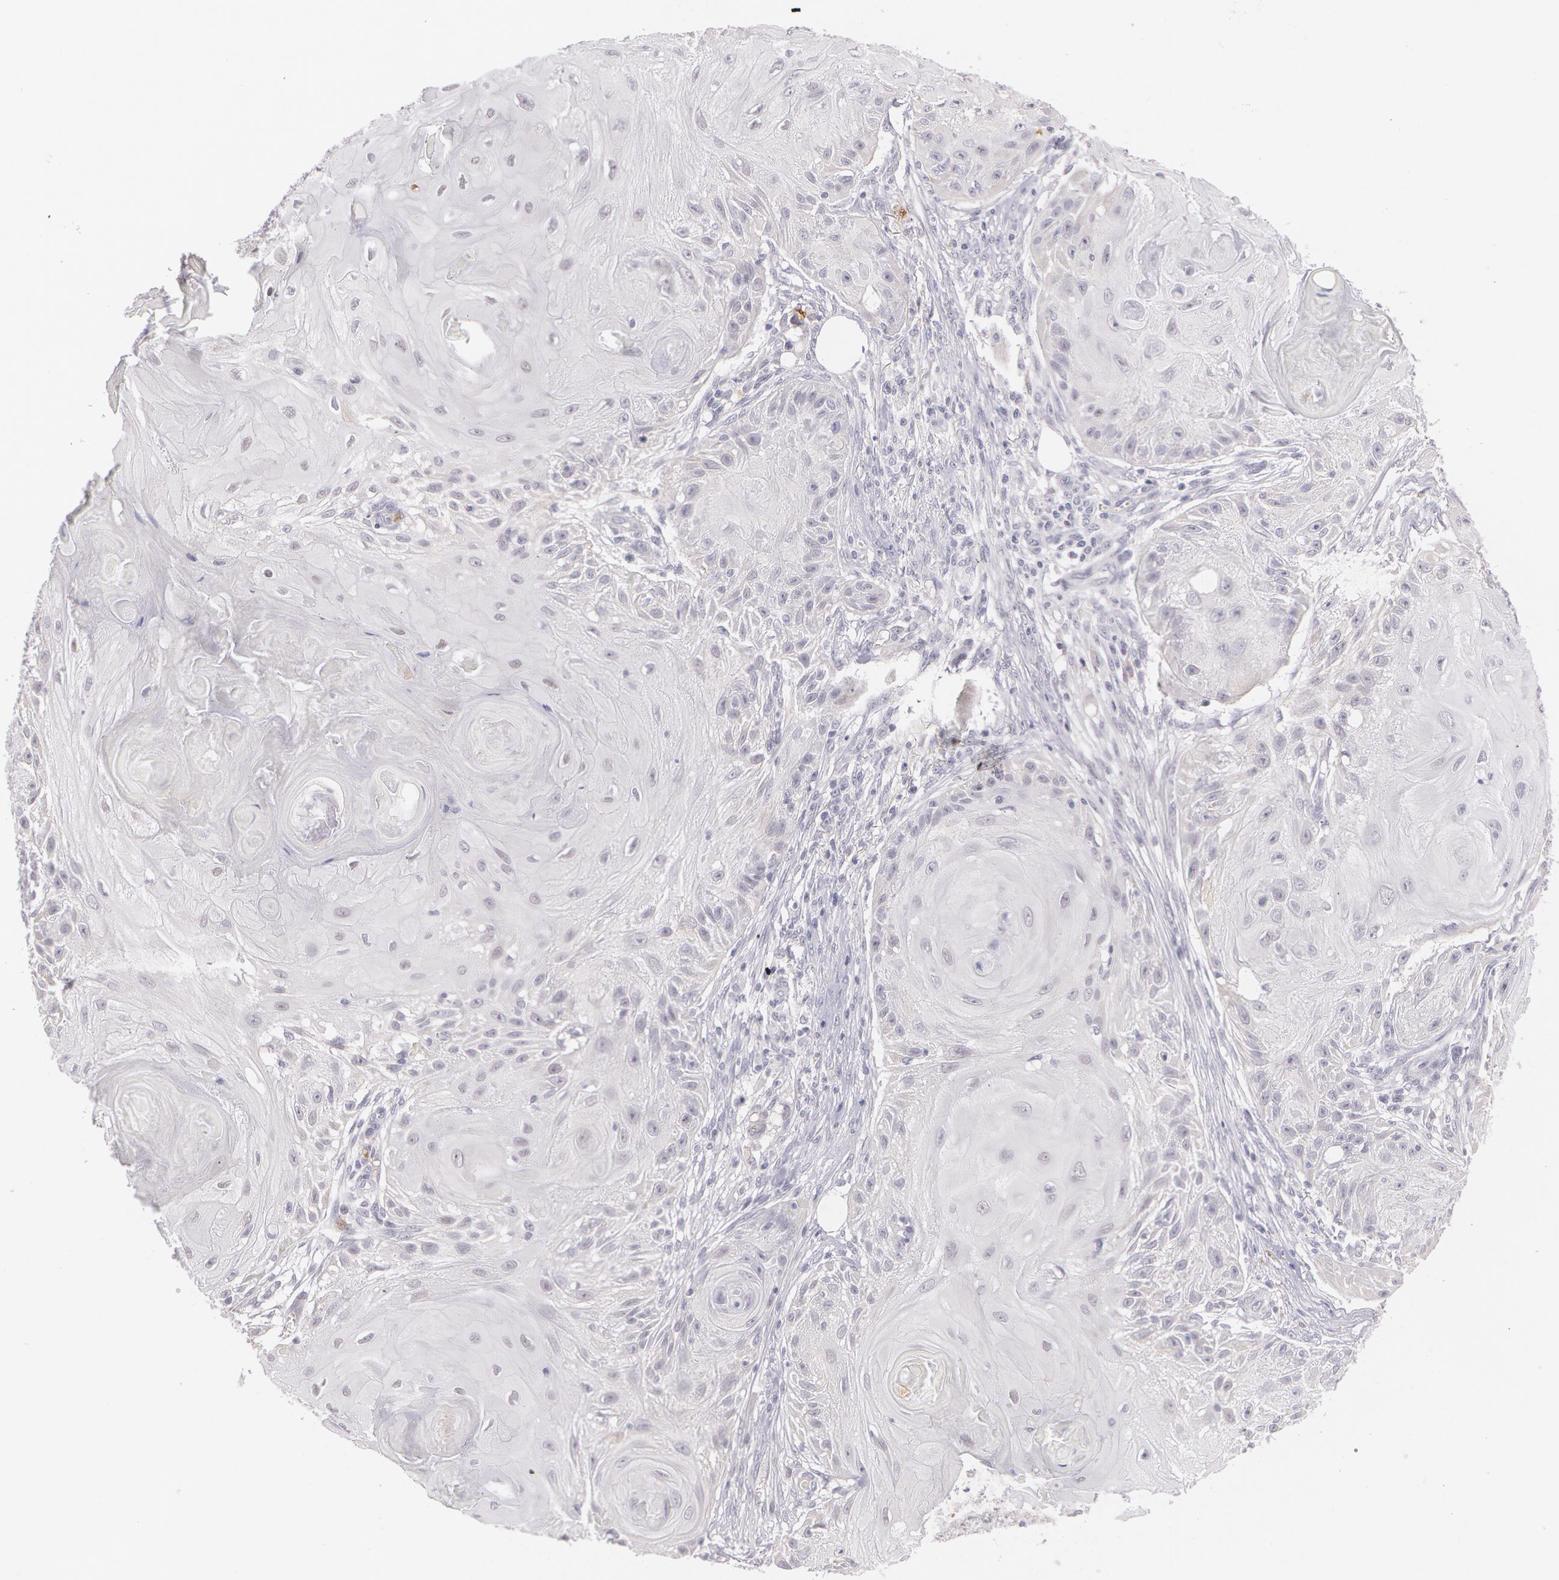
{"staining": {"intensity": "negative", "quantity": "none", "location": "none"}, "tissue": "skin cancer", "cell_type": "Tumor cells", "image_type": "cancer", "snomed": [{"axis": "morphology", "description": "Squamous cell carcinoma, NOS"}, {"axis": "topography", "description": "Skin"}], "caption": "This image is of skin cancer stained with immunohistochemistry to label a protein in brown with the nuclei are counter-stained blue. There is no expression in tumor cells.", "gene": "LBP", "patient": {"sex": "female", "age": 88}}